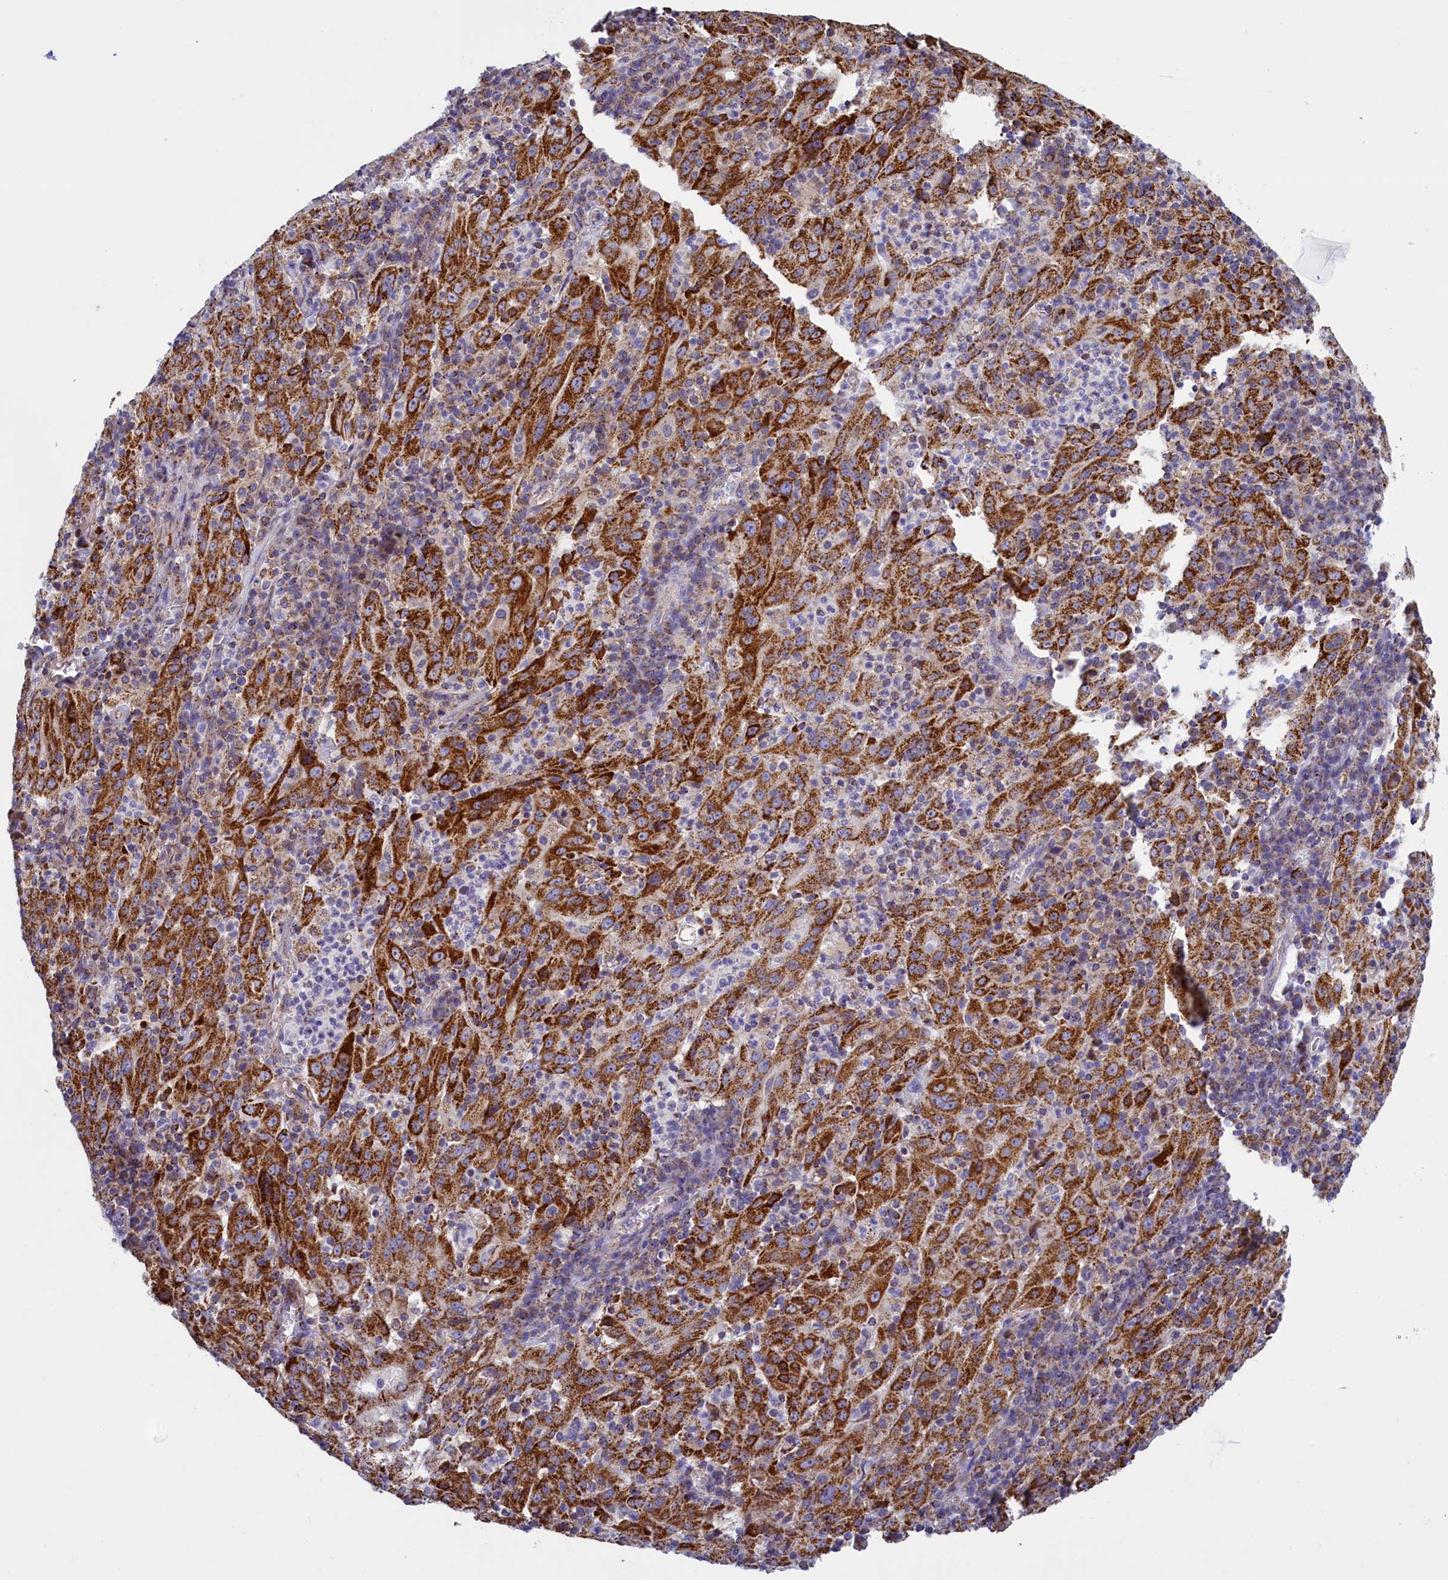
{"staining": {"intensity": "strong", "quantity": ">75%", "location": "cytoplasmic/membranous"}, "tissue": "pancreatic cancer", "cell_type": "Tumor cells", "image_type": "cancer", "snomed": [{"axis": "morphology", "description": "Adenocarcinoma, NOS"}, {"axis": "topography", "description": "Pancreas"}], "caption": "Adenocarcinoma (pancreatic) stained for a protein (brown) demonstrates strong cytoplasmic/membranous positive positivity in approximately >75% of tumor cells.", "gene": "IFT122", "patient": {"sex": "male", "age": 63}}